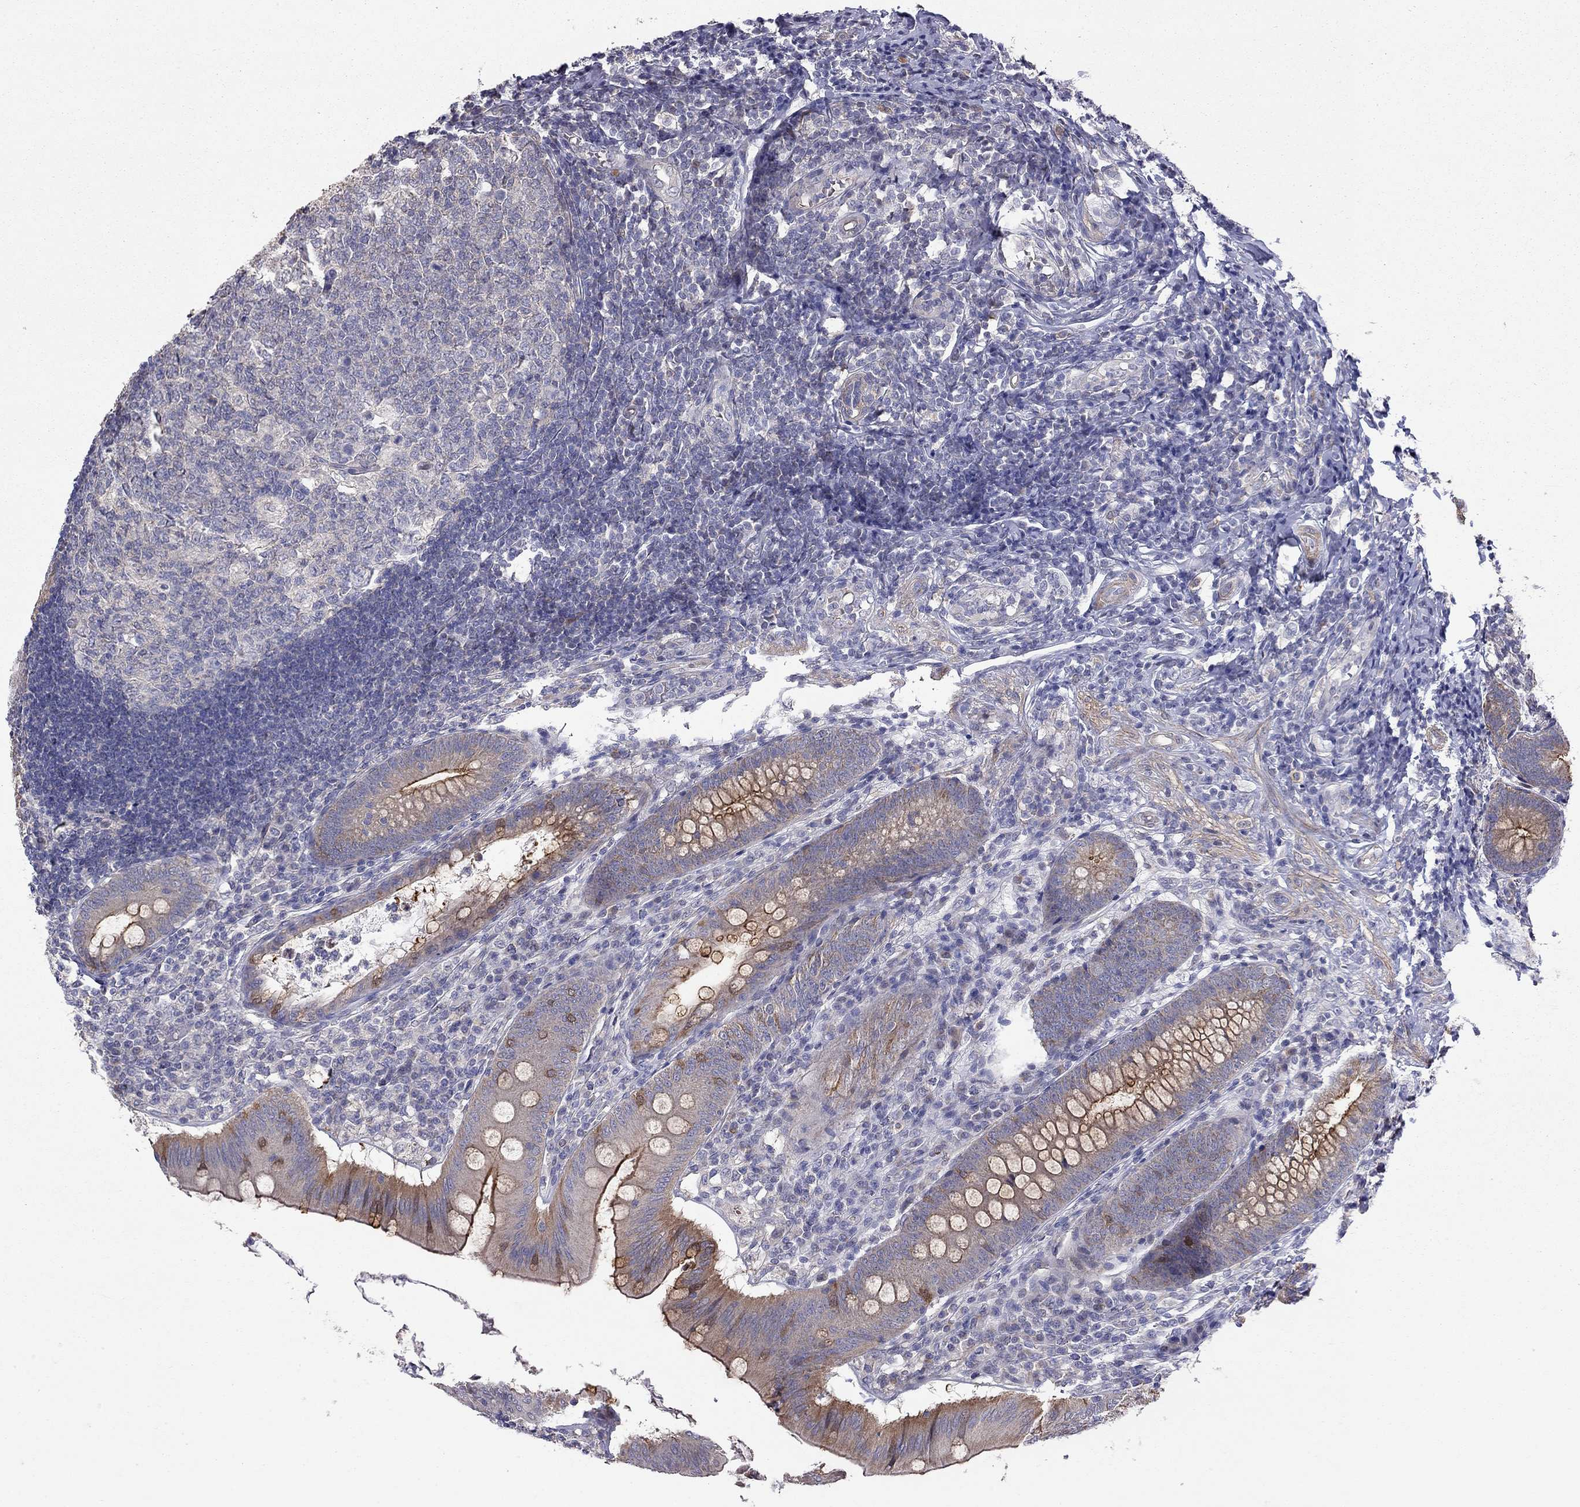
{"staining": {"intensity": "strong", "quantity": ">75%", "location": "cytoplasmic/membranous"}, "tissue": "appendix", "cell_type": "Glandular cells", "image_type": "normal", "snomed": [{"axis": "morphology", "description": "Normal tissue, NOS"}, {"axis": "morphology", "description": "Inflammation, NOS"}, {"axis": "topography", "description": "Appendix"}], "caption": "Immunohistochemical staining of benign human appendix demonstrates strong cytoplasmic/membranous protein staining in about >75% of glandular cells.", "gene": "SYTL2", "patient": {"sex": "male", "age": 16}}